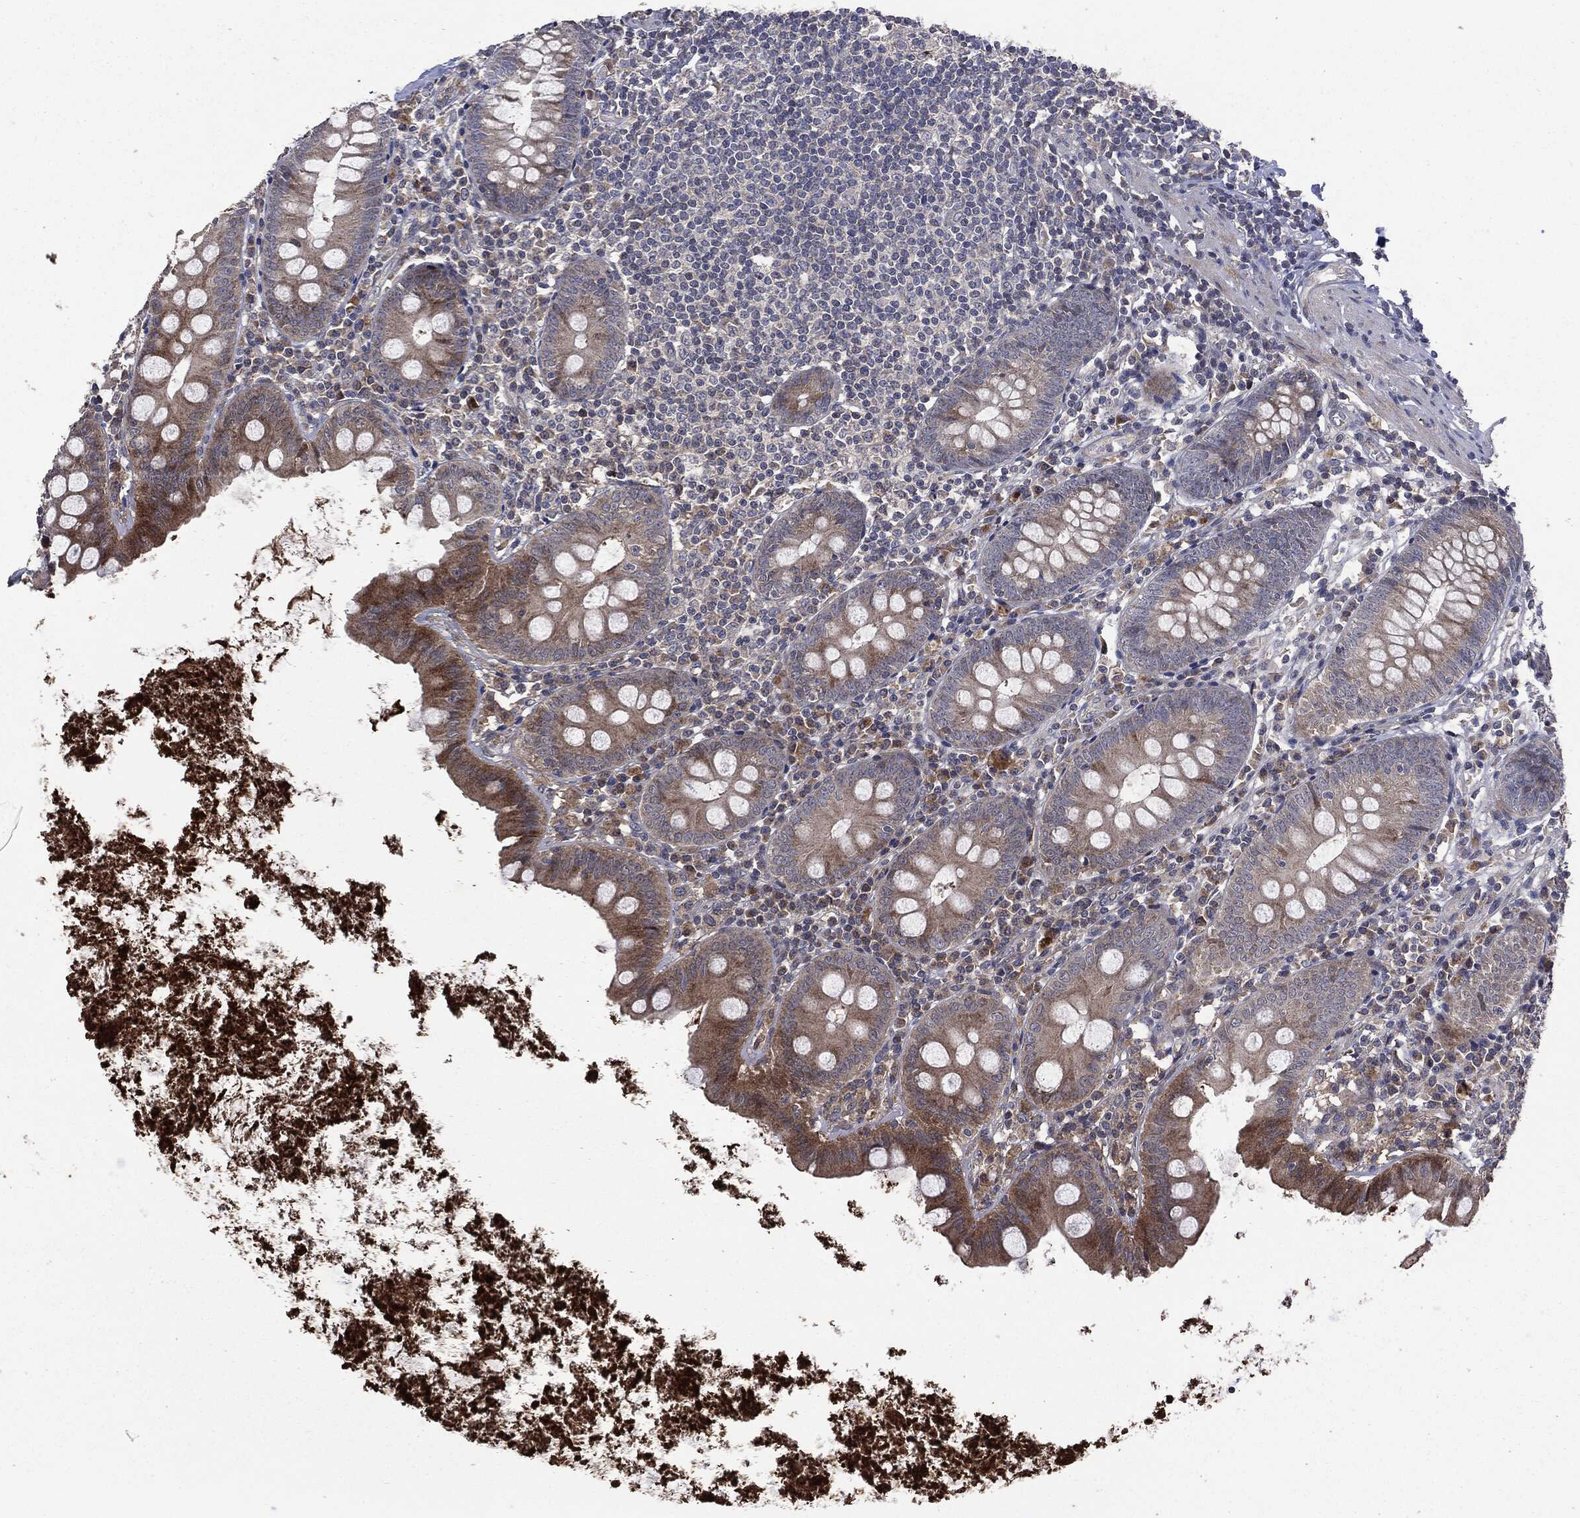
{"staining": {"intensity": "moderate", "quantity": "25%-75%", "location": "cytoplasmic/membranous"}, "tissue": "appendix", "cell_type": "Glandular cells", "image_type": "normal", "snomed": [{"axis": "morphology", "description": "Normal tissue, NOS"}, {"axis": "topography", "description": "Appendix"}], "caption": "This is an image of immunohistochemistry (IHC) staining of unremarkable appendix, which shows moderate expression in the cytoplasmic/membranous of glandular cells.", "gene": "MTOR", "patient": {"sex": "female", "age": 82}}